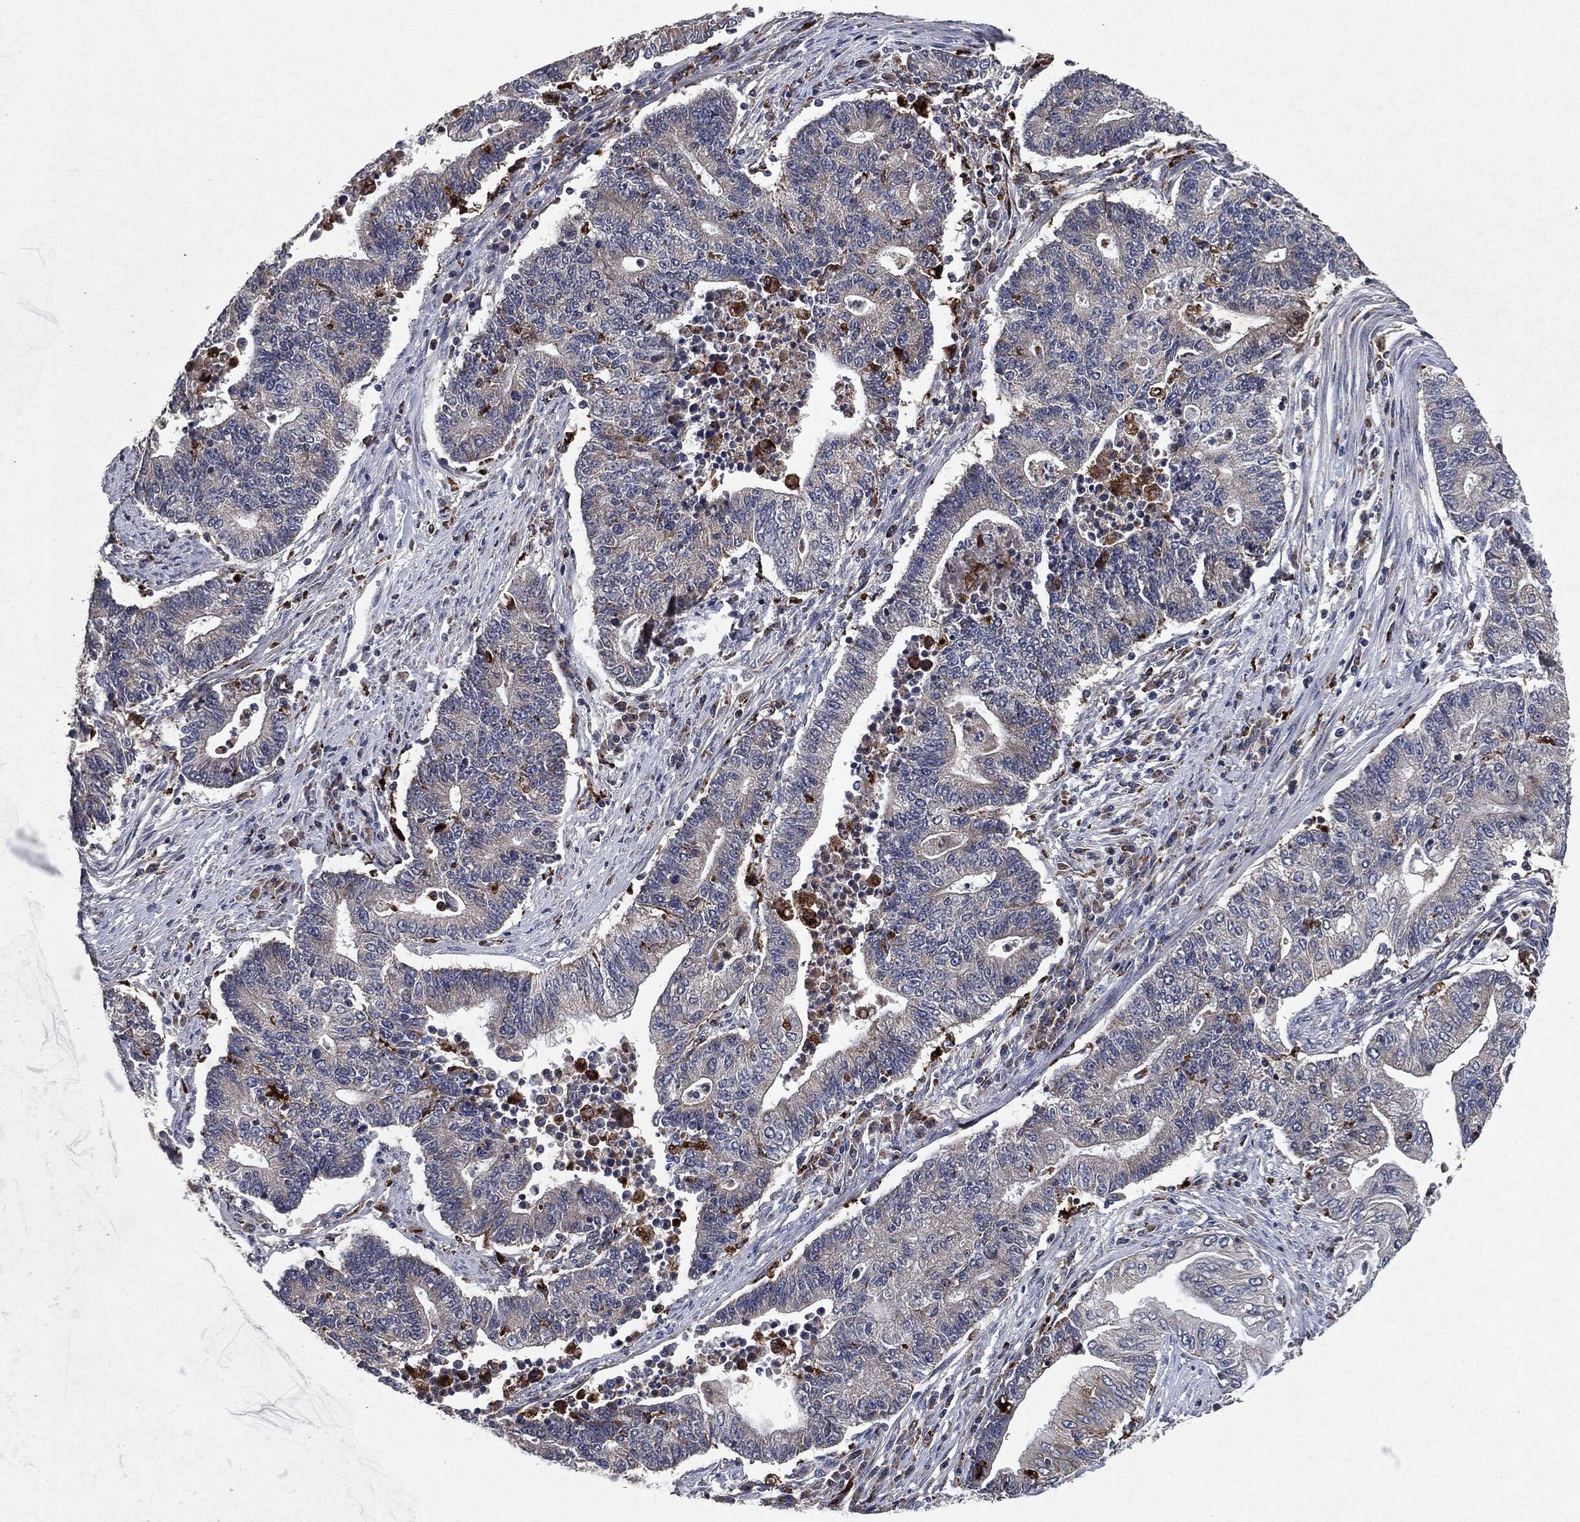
{"staining": {"intensity": "negative", "quantity": "none", "location": "none"}, "tissue": "endometrial cancer", "cell_type": "Tumor cells", "image_type": "cancer", "snomed": [{"axis": "morphology", "description": "Adenocarcinoma, NOS"}, {"axis": "topography", "description": "Uterus"}, {"axis": "topography", "description": "Endometrium"}], "caption": "Tumor cells show no significant positivity in adenocarcinoma (endometrial).", "gene": "SLC31A2", "patient": {"sex": "female", "age": 54}}